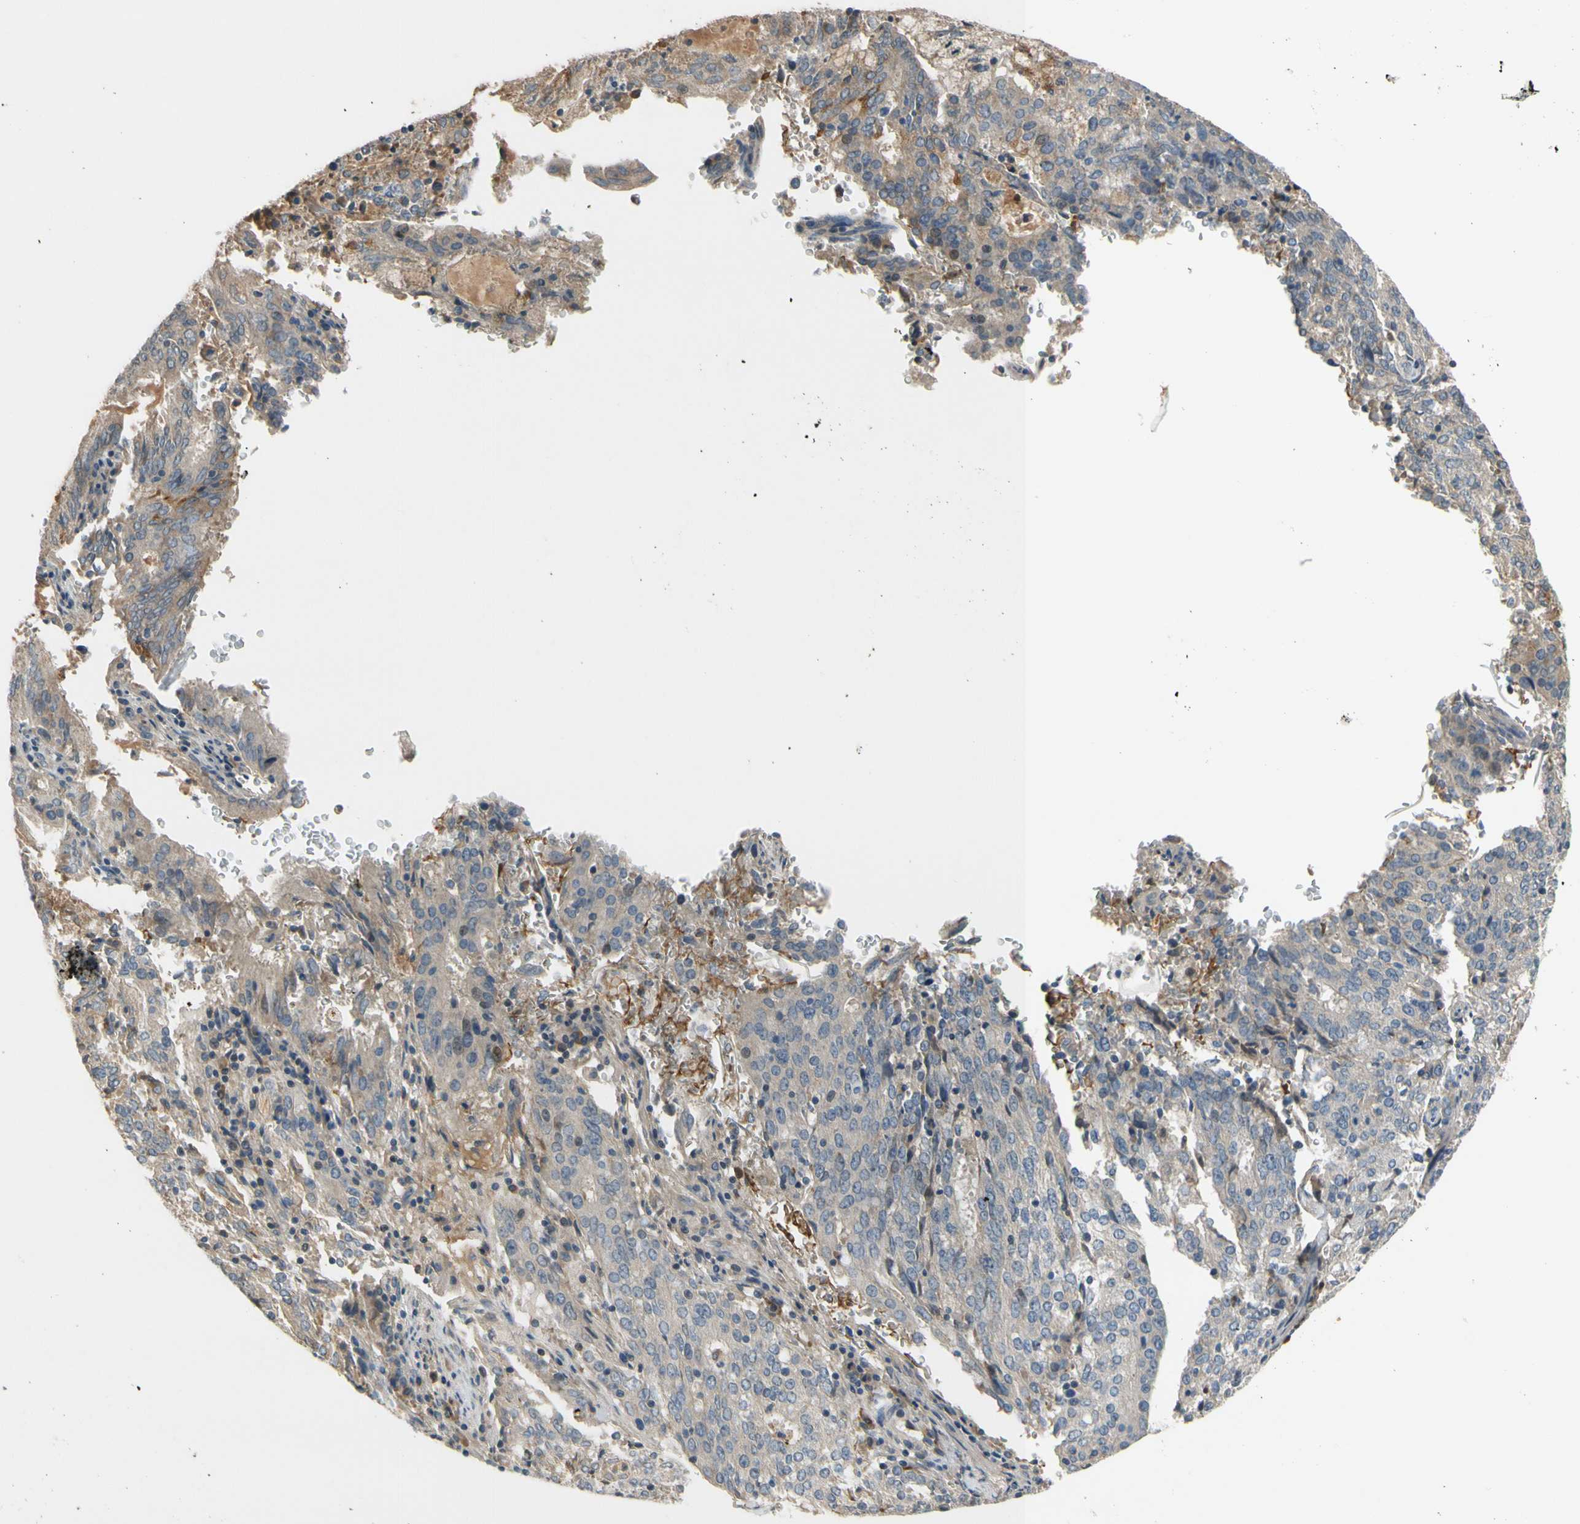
{"staining": {"intensity": "negative", "quantity": "none", "location": "none"}, "tissue": "cervical cancer", "cell_type": "Tumor cells", "image_type": "cancer", "snomed": [{"axis": "morphology", "description": "Adenocarcinoma, NOS"}, {"axis": "topography", "description": "Cervix"}], "caption": "Tumor cells are negative for protein expression in human cervical adenocarcinoma. The staining is performed using DAB (3,3'-diaminobenzidine) brown chromogen with nuclei counter-stained in using hematoxylin.", "gene": "C4A", "patient": {"sex": "female", "age": 44}}